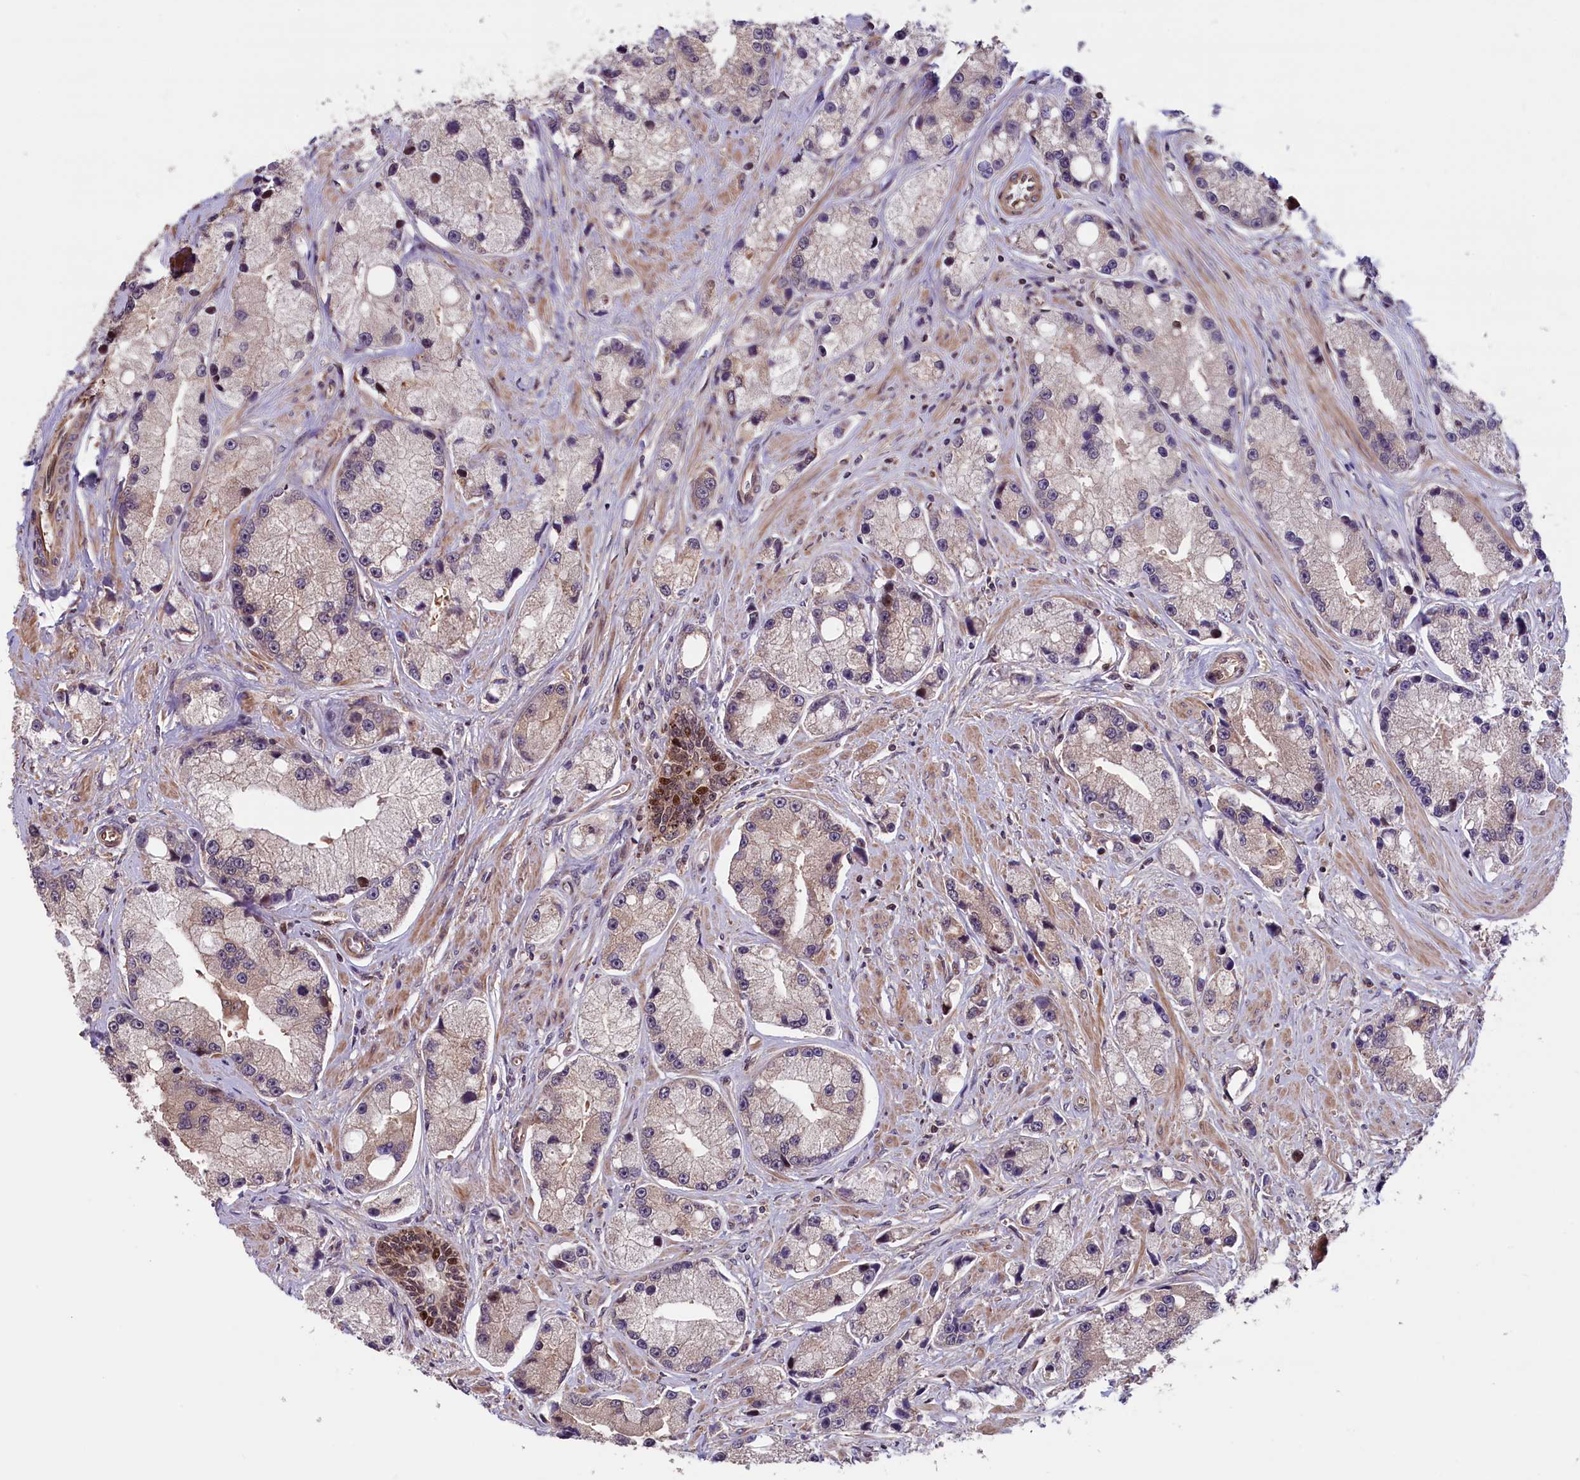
{"staining": {"intensity": "negative", "quantity": "none", "location": "none"}, "tissue": "prostate cancer", "cell_type": "Tumor cells", "image_type": "cancer", "snomed": [{"axis": "morphology", "description": "Adenocarcinoma, High grade"}, {"axis": "topography", "description": "Prostate"}], "caption": "Prostate adenocarcinoma (high-grade) was stained to show a protein in brown. There is no significant expression in tumor cells. The staining was performed using DAB (3,3'-diaminobenzidine) to visualize the protein expression in brown, while the nuclei were stained in blue with hematoxylin (Magnification: 20x).", "gene": "RIC8A", "patient": {"sex": "male", "age": 74}}